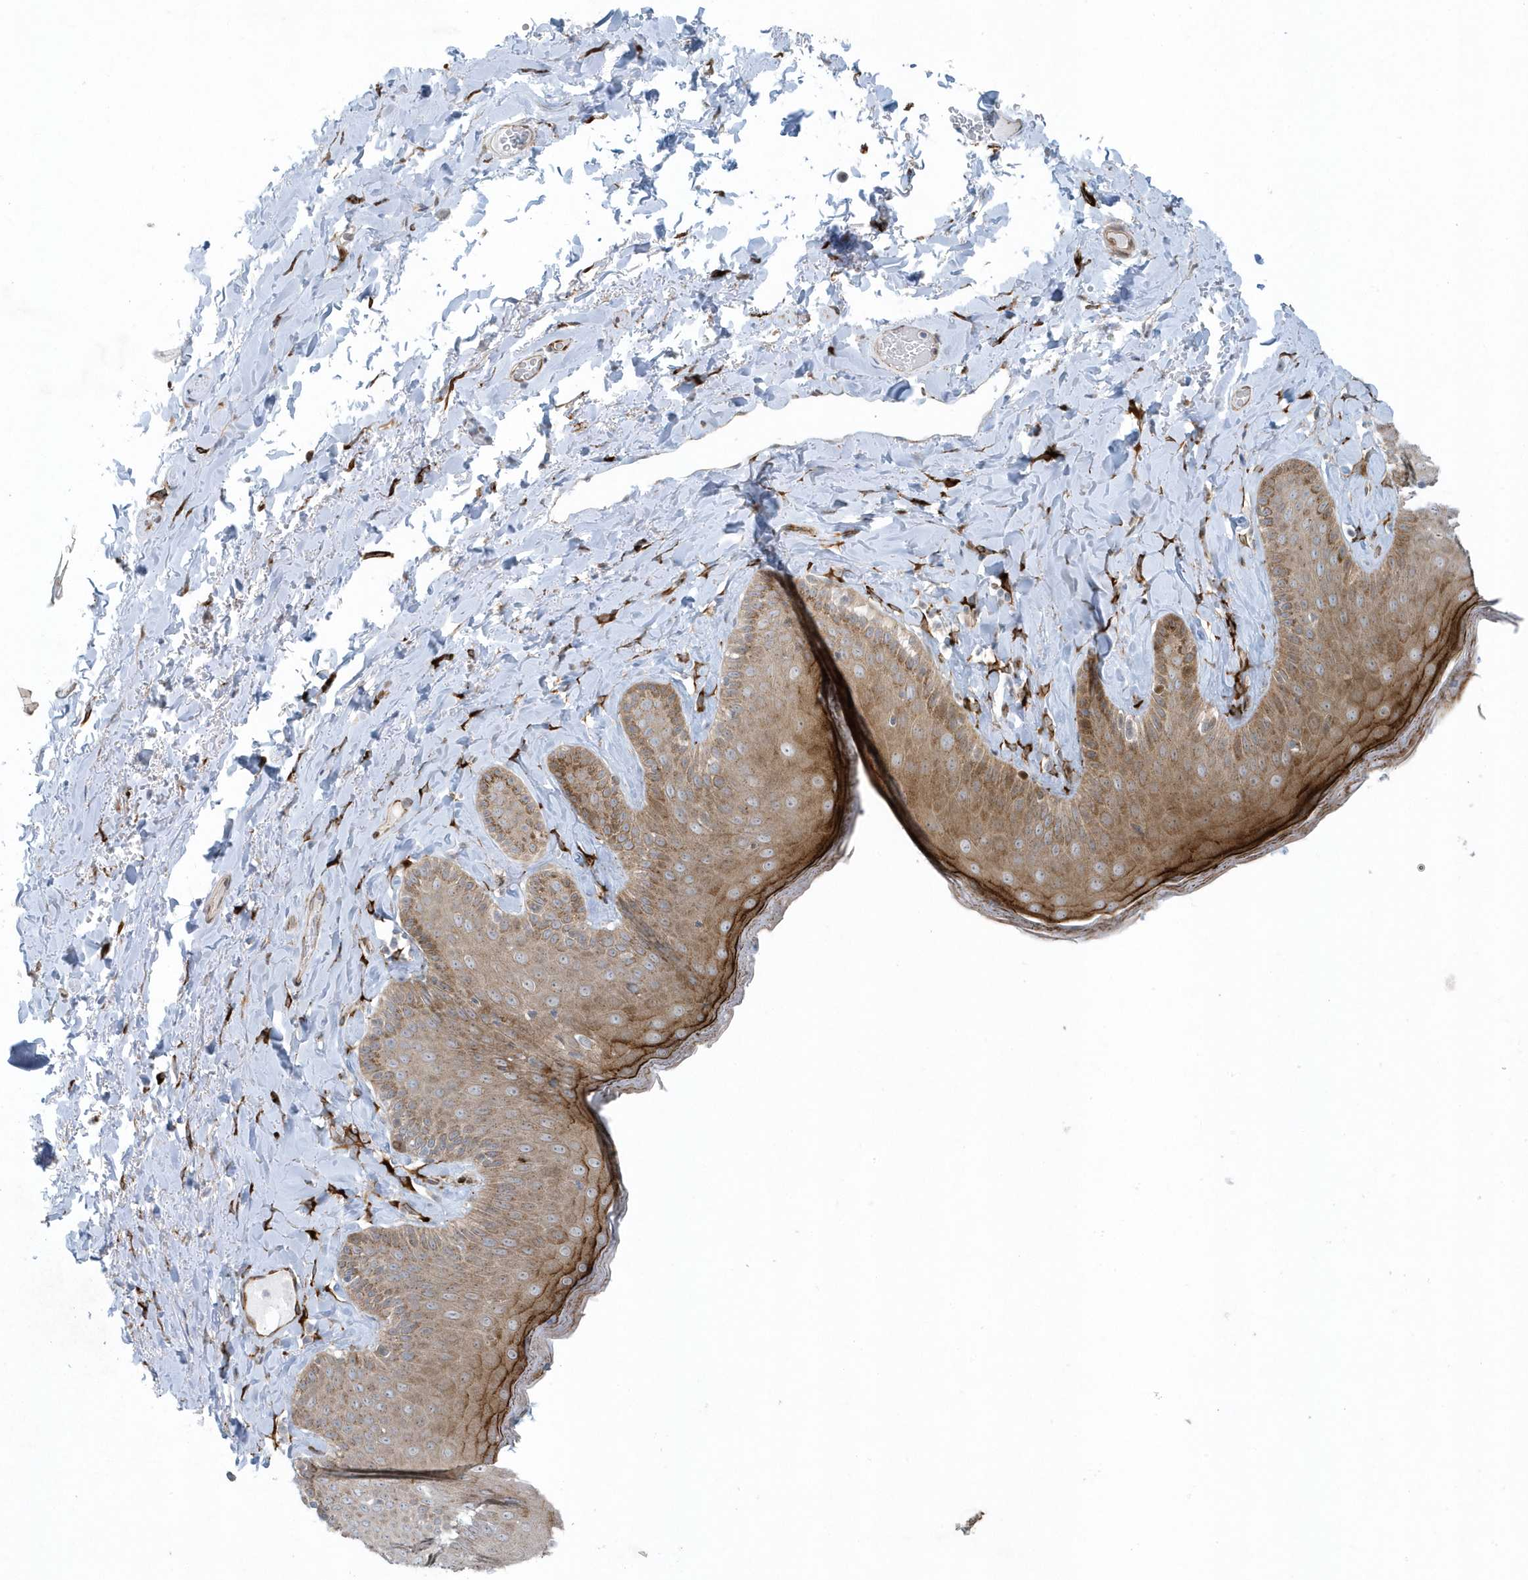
{"staining": {"intensity": "strong", "quantity": "25%-75%", "location": "cytoplasmic/membranous"}, "tissue": "skin", "cell_type": "Epidermal cells", "image_type": "normal", "snomed": [{"axis": "morphology", "description": "Normal tissue, NOS"}, {"axis": "topography", "description": "Anal"}], "caption": "This histopathology image demonstrates IHC staining of normal human skin, with high strong cytoplasmic/membranous expression in about 25%-75% of epidermal cells.", "gene": "FAM98A", "patient": {"sex": "male", "age": 69}}